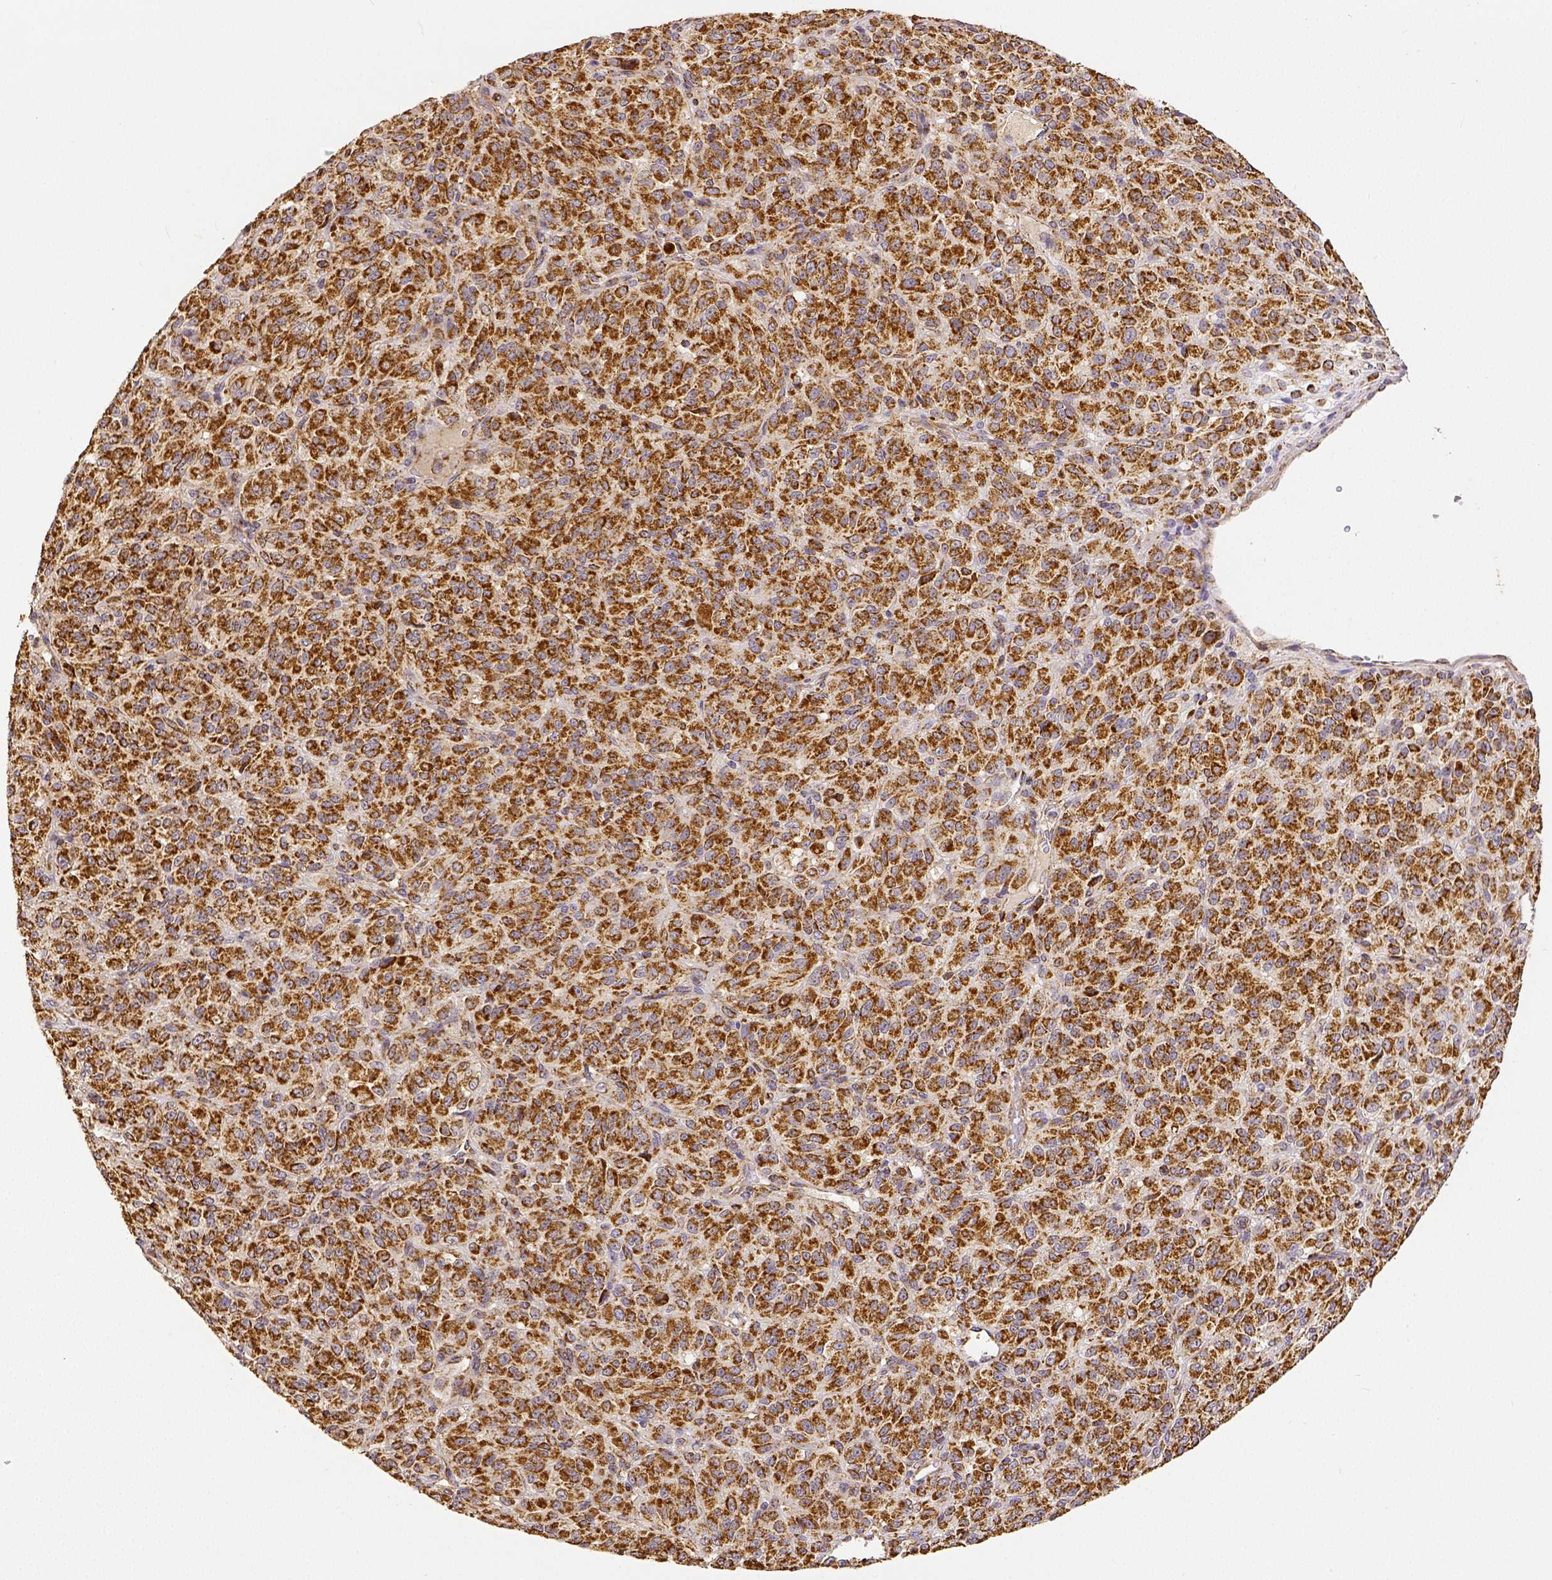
{"staining": {"intensity": "strong", "quantity": ">75%", "location": "cytoplasmic/membranous"}, "tissue": "melanoma", "cell_type": "Tumor cells", "image_type": "cancer", "snomed": [{"axis": "morphology", "description": "Malignant melanoma, Metastatic site"}, {"axis": "topography", "description": "Brain"}], "caption": "Immunohistochemistry (IHC) (DAB) staining of human malignant melanoma (metastatic site) demonstrates strong cytoplasmic/membranous protein expression in approximately >75% of tumor cells.", "gene": "SDHB", "patient": {"sex": "female", "age": 56}}